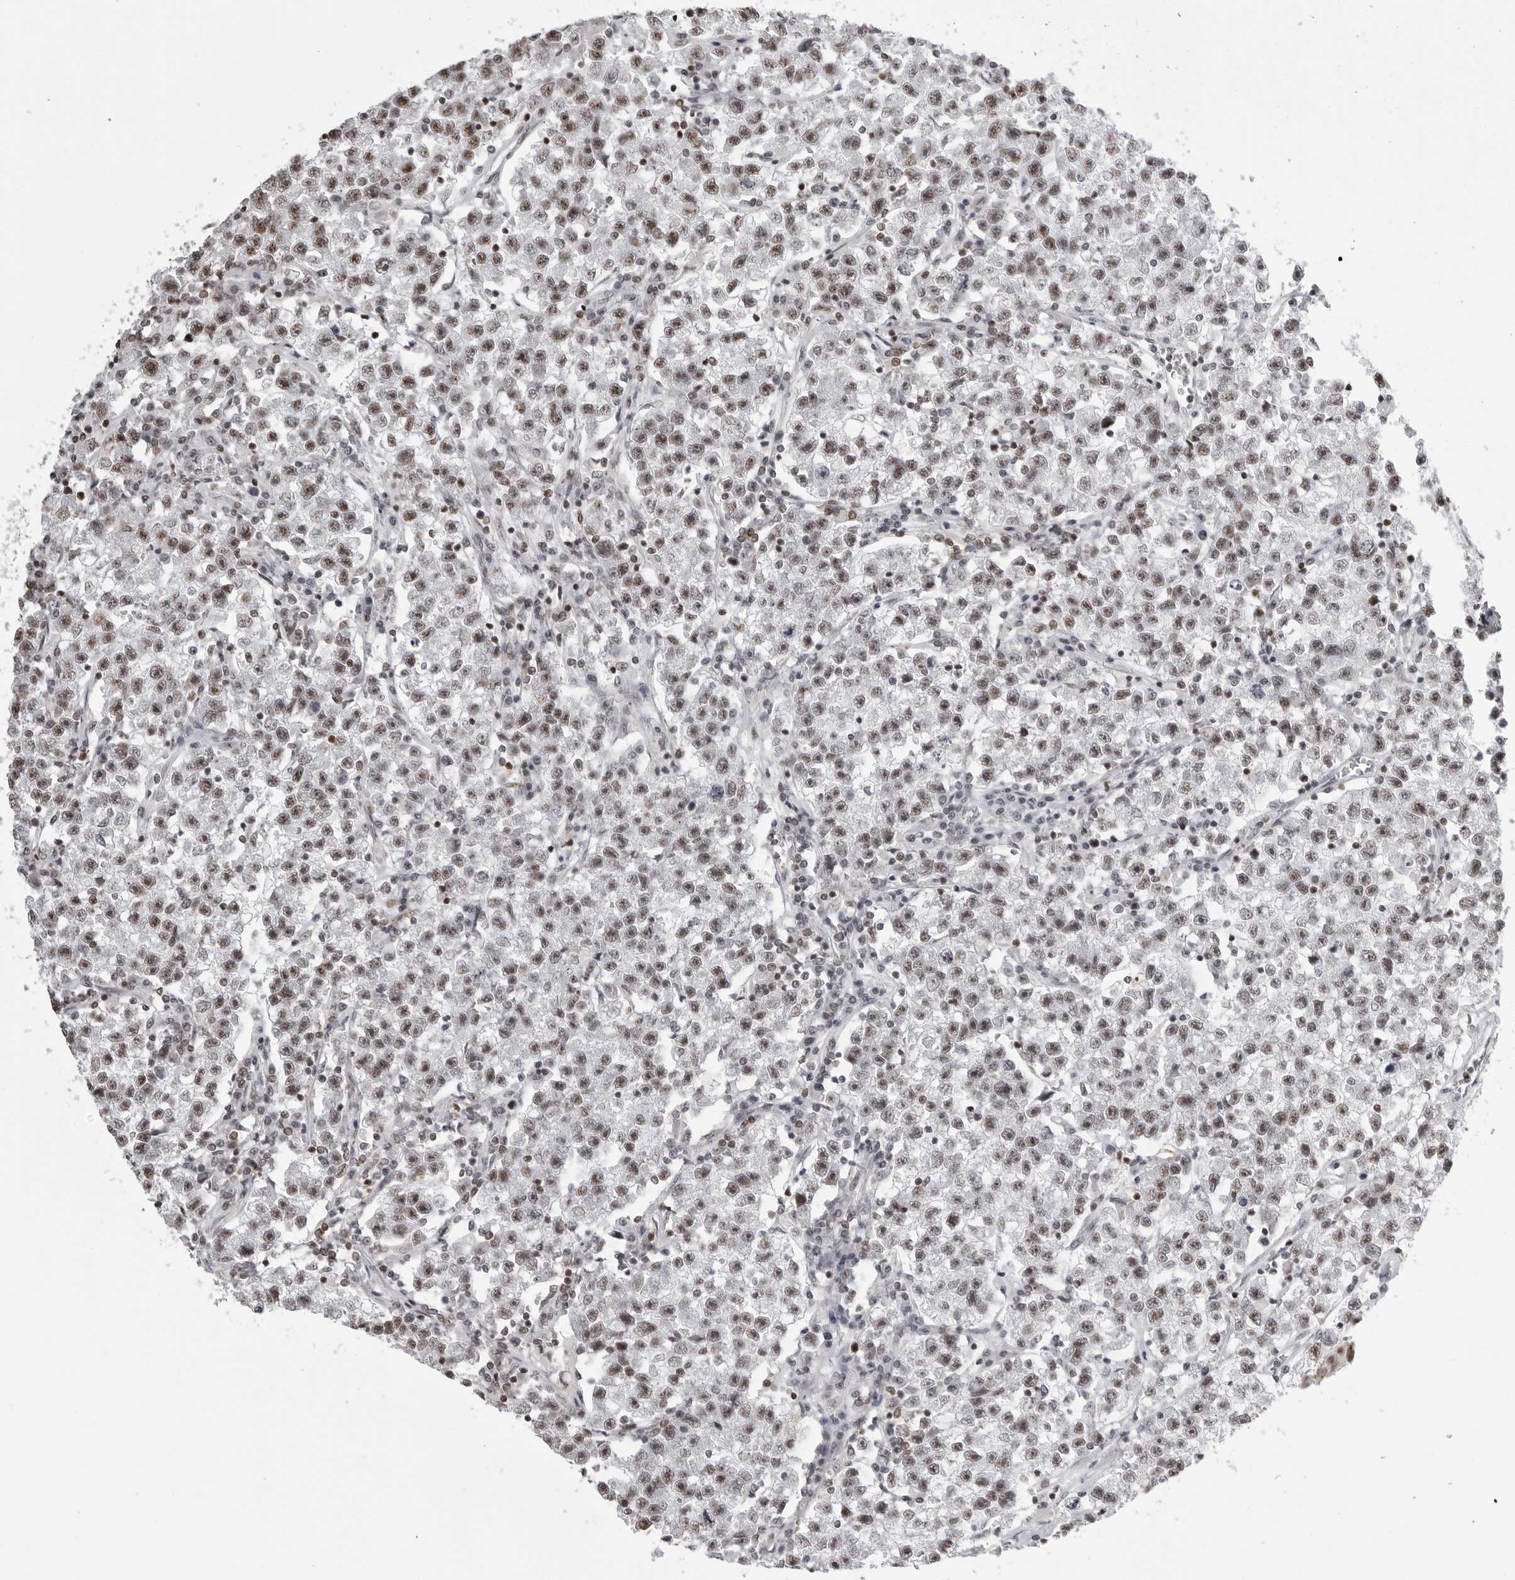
{"staining": {"intensity": "moderate", "quantity": ">75%", "location": "nuclear"}, "tissue": "testis cancer", "cell_type": "Tumor cells", "image_type": "cancer", "snomed": [{"axis": "morphology", "description": "Seminoma, NOS"}, {"axis": "topography", "description": "Testis"}], "caption": "This histopathology image displays immunohistochemistry (IHC) staining of human seminoma (testis), with medium moderate nuclear positivity in about >75% of tumor cells.", "gene": "WRAP53", "patient": {"sex": "male", "age": 22}}